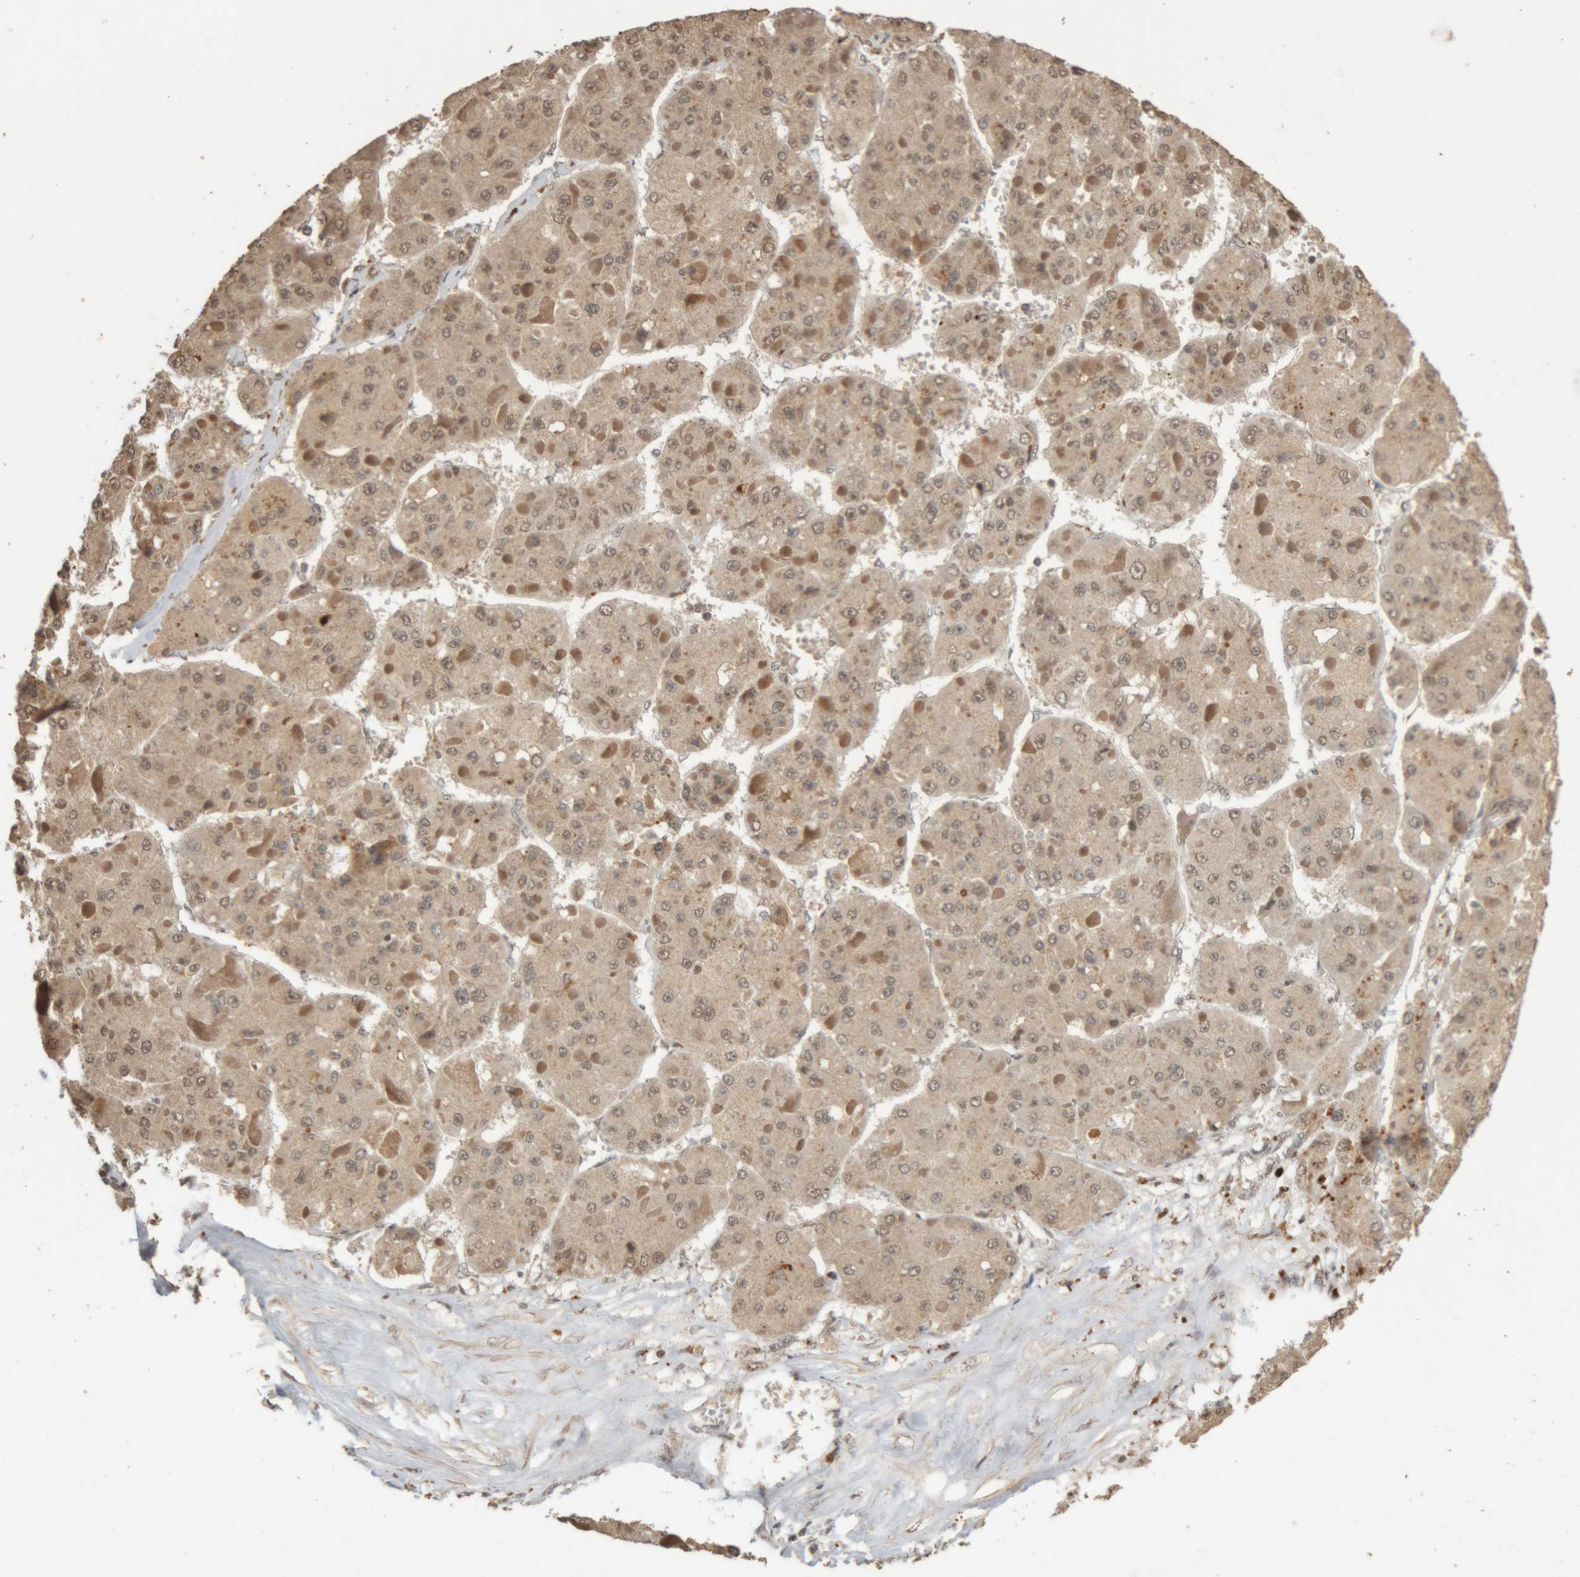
{"staining": {"intensity": "weak", "quantity": "25%-75%", "location": "cytoplasmic/membranous,nuclear"}, "tissue": "liver cancer", "cell_type": "Tumor cells", "image_type": "cancer", "snomed": [{"axis": "morphology", "description": "Carcinoma, Hepatocellular, NOS"}, {"axis": "topography", "description": "Liver"}], "caption": "Liver cancer (hepatocellular carcinoma) stained with a brown dye exhibits weak cytoplasmic/membranous and nuclear positive positivity in about 25%-75% of tumor cells.", "gene": "KEAP1", "patient": {"sex": "female", "age": 73}}